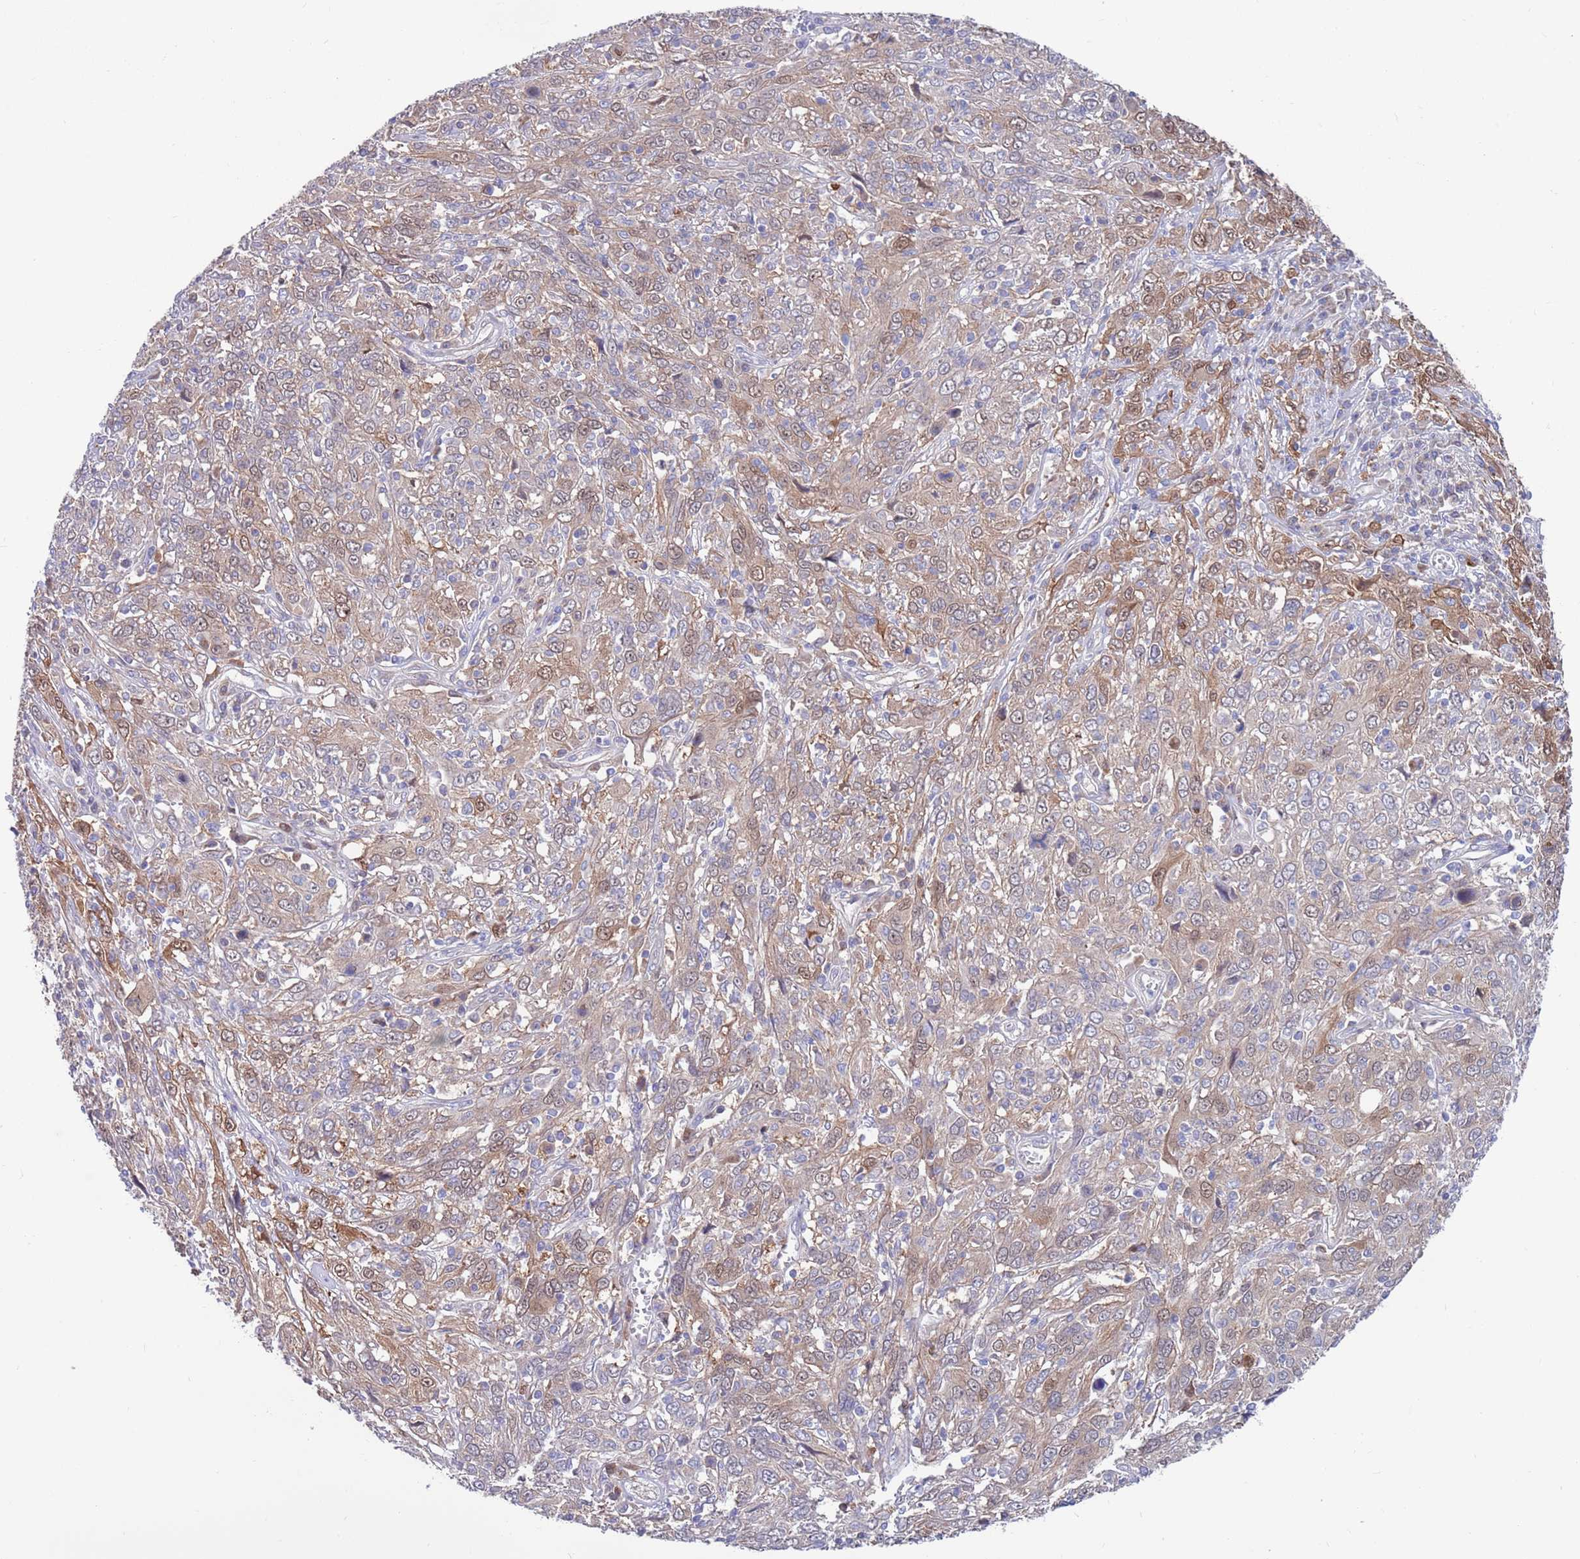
{"staining": {"intensity": "moderate", "quantity": "25%-75%", "location": "cytoplasmic/membranous"}, "tissue": "cervical cancer", "cell_type": "Tumor cells", "image_type": "cancer", "snomed": [{"axis": "morphology", "description": "Squamous cell carcinoma, NOS"}, {"axis": "topography", "description": "Cervix"}], "caption": "Human cervical cancer (squamous cell carcinoma) stained with a protein marker demonstrates moderate staining in tumor cells.", "gene": "KLHL29", "patient": {"sex": "female", "age": 46}}